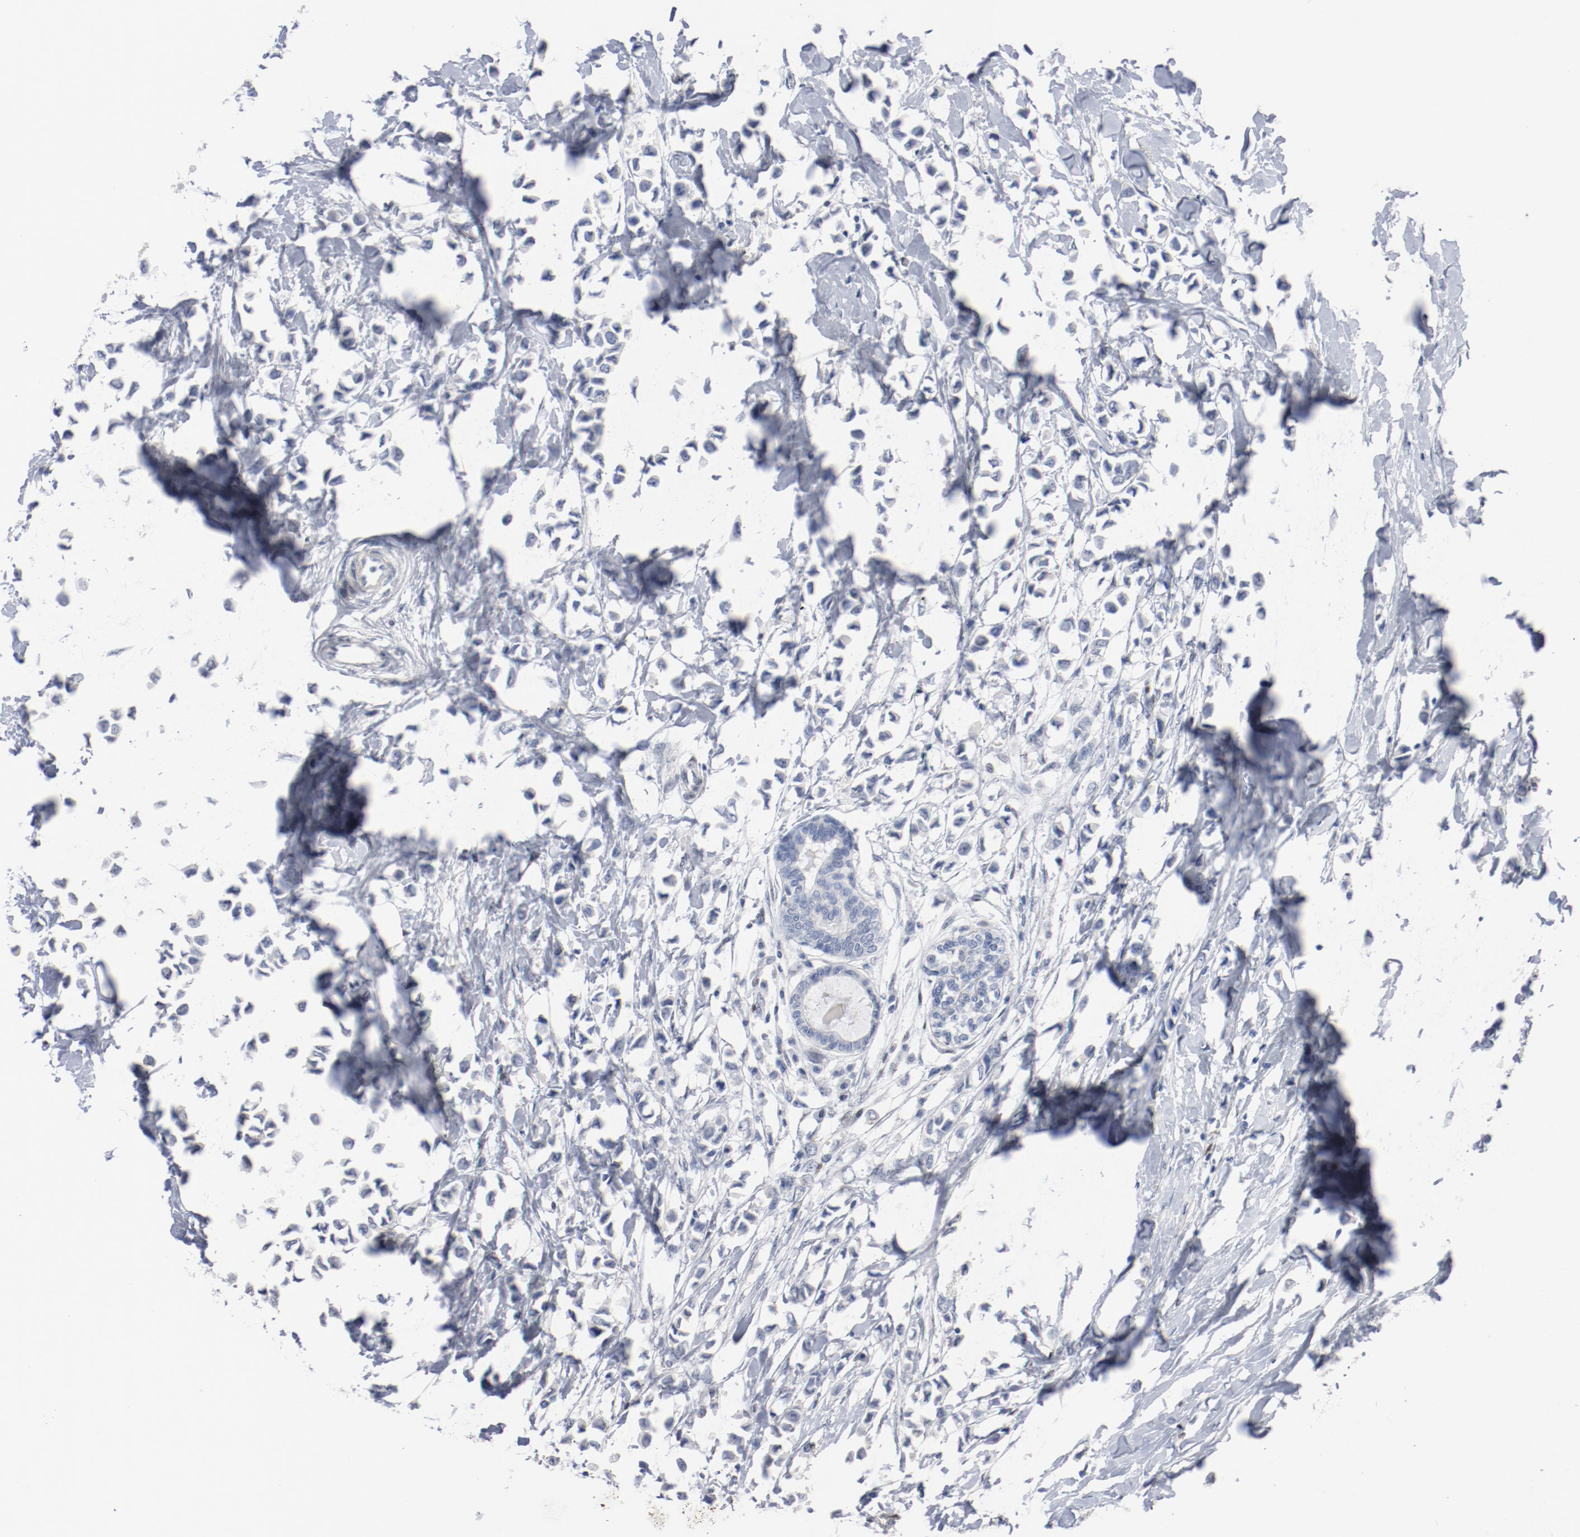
{"staining": {"intensity": "negative", "quantity": "none", "location": "none"}, "tissue": "breast cancer", "cell_type": "Tumor cells", "image_type": "cancer", "snomed": [{"axis": "morphology", "description": "Lobular carcinoma"}, {"axis": "topography", "description": "Breast"}], "caption": "Tumor cells are negative for protein expression in human breast cancer (lobular carcinoma). The staining is performed using DAB brown chromogen with nuclei counter-stained in using hematoxylin.", "gene": "ZEB2", "patient": {"sex": "female", "age": 51}}